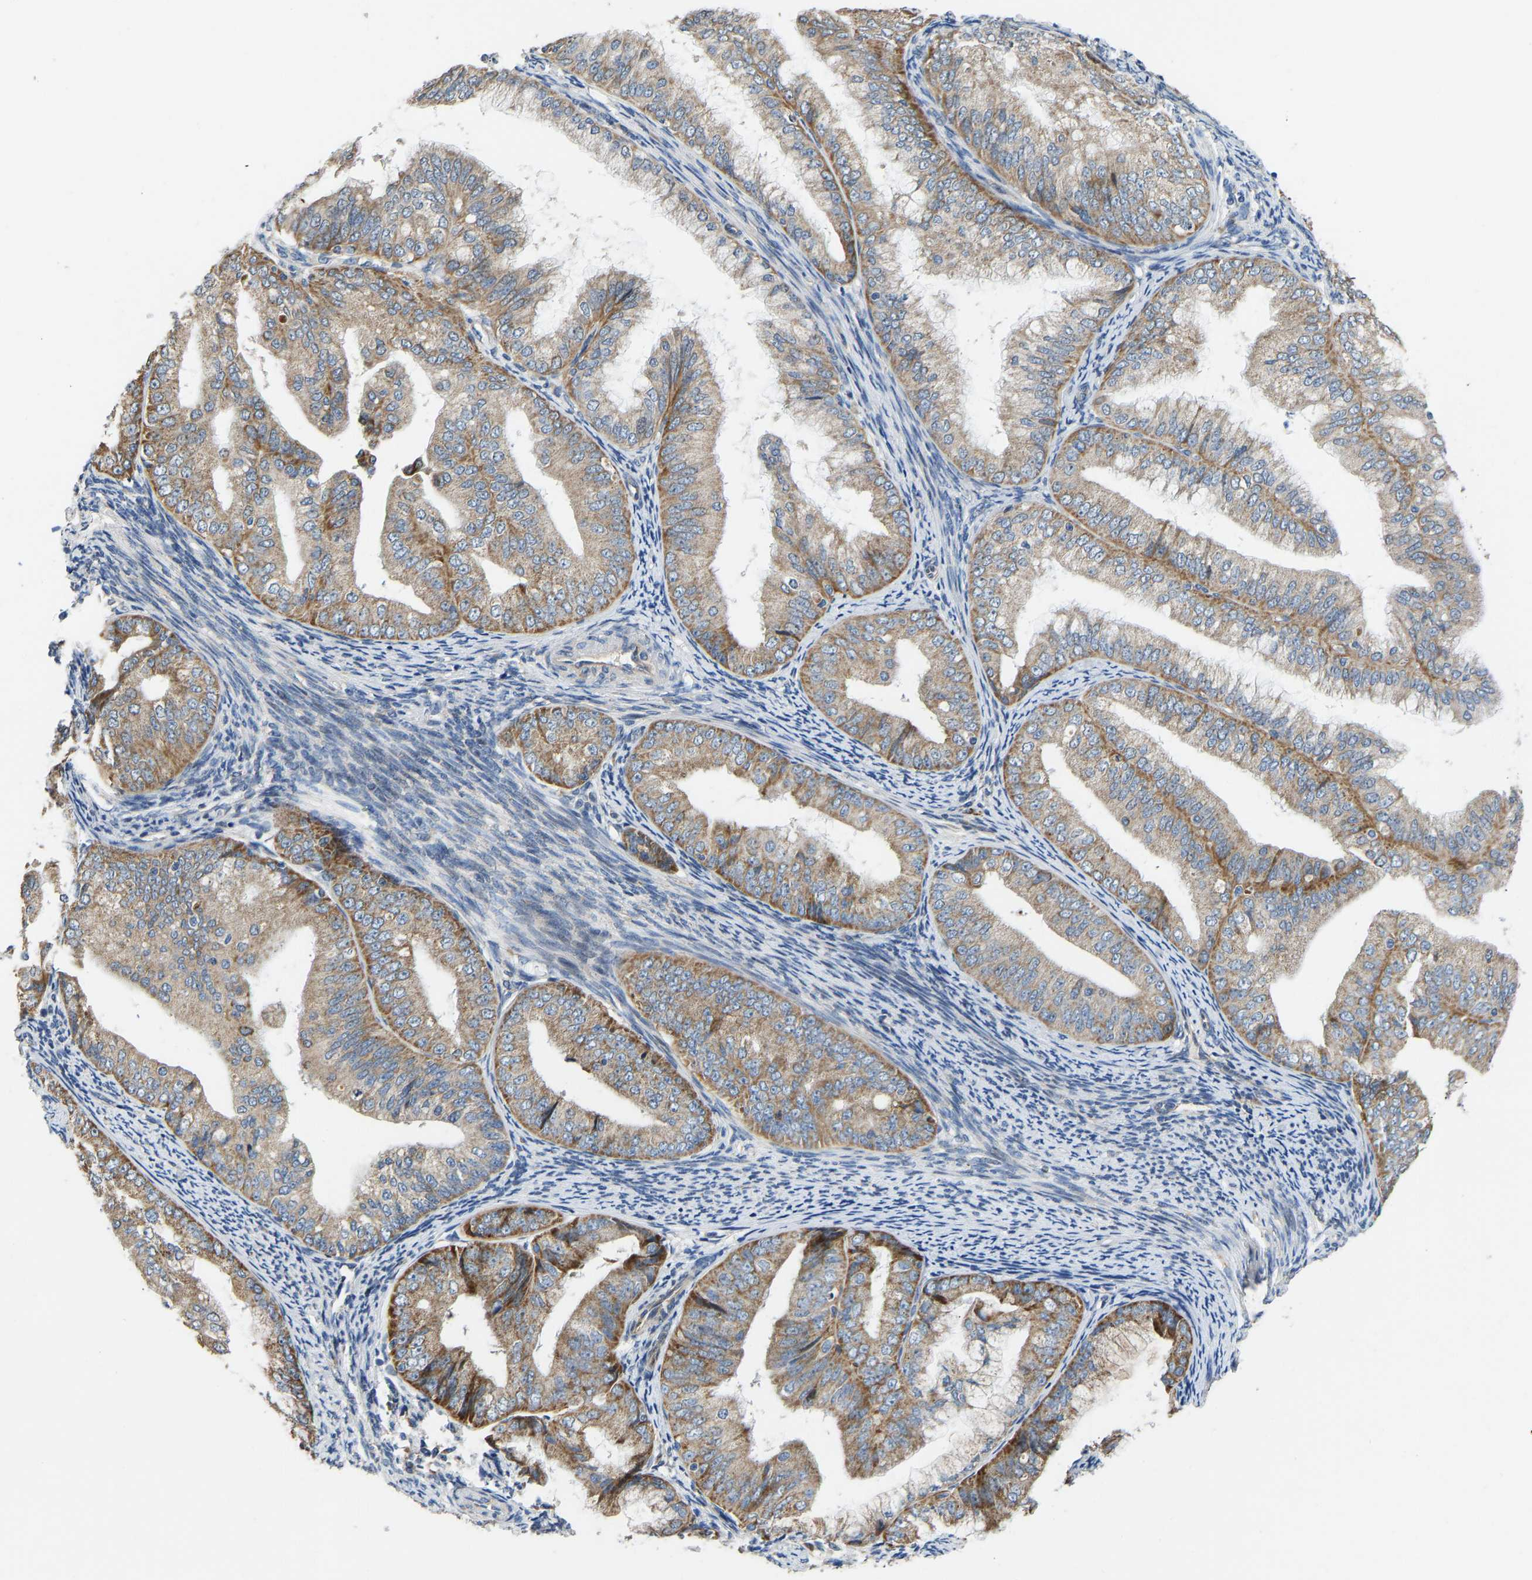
{"staining": {"intensity": "moderate", "quantity": ">75%", "location": "cytoplasmic/membranous"}, "tissue": "endometrial cancer", "cell_type": "Tumor cells", "image_type": "cancer", "snomed": [{"axis": "morphology", "description": "Adenocarcinoma, NOS"}, {"axis": "topography", "description": "Endometrium"}], "caption": "Adenocarcinoma (endometrial) tissue shows moderate cytoplasmic/membranous staining in about >75% of tumor cells (Stains: DAB in brown, nuclei in blue, Microscopy: brightfield microscopy at high magnification).", "gene": "TMEM150A", "patient": {"sex": "female", "age": 63}}